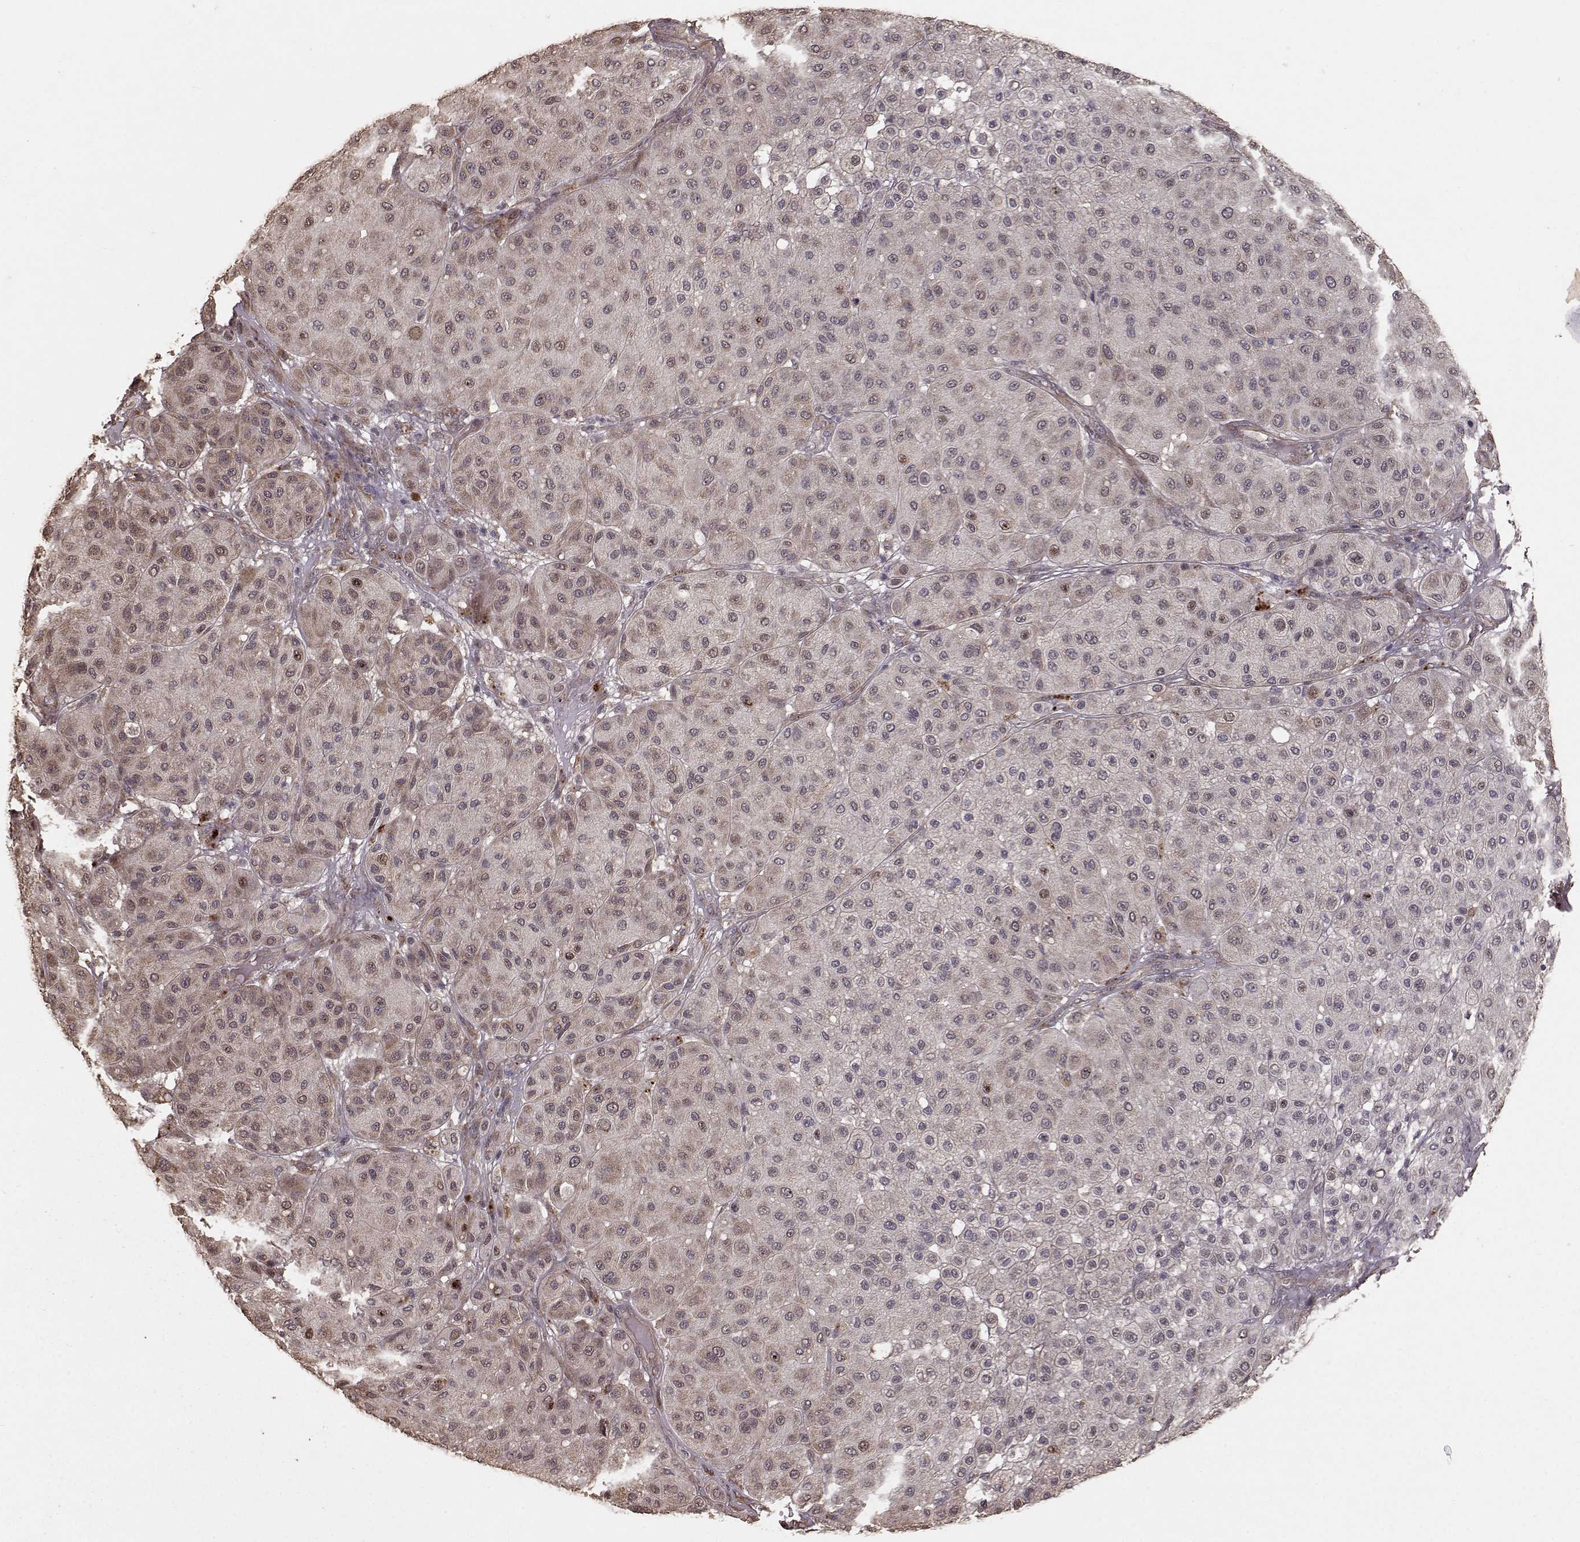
{"staining": {"intensity": "weak", "quantity": ">75%", "location": "cytoplasmic/membranous"}, "tissue": "melanoma", "cell_type": "Tumor cells", "image_type": "cancer", "snomed": [{"axis": "morphology", "description": "Malignant melanoma, Metastatic site"}, {"axis": "topography", "description": "Smooth muscle"}], "caption": "A high-resolution image shows immunohistochemistry staining of malignant melanoma (metastatic site), which shows weak cytoplasmic/membranous positivity in about >75% of tumor cells.", "gene": "USP15", "patient": {"sex": "male", "age": 41}}